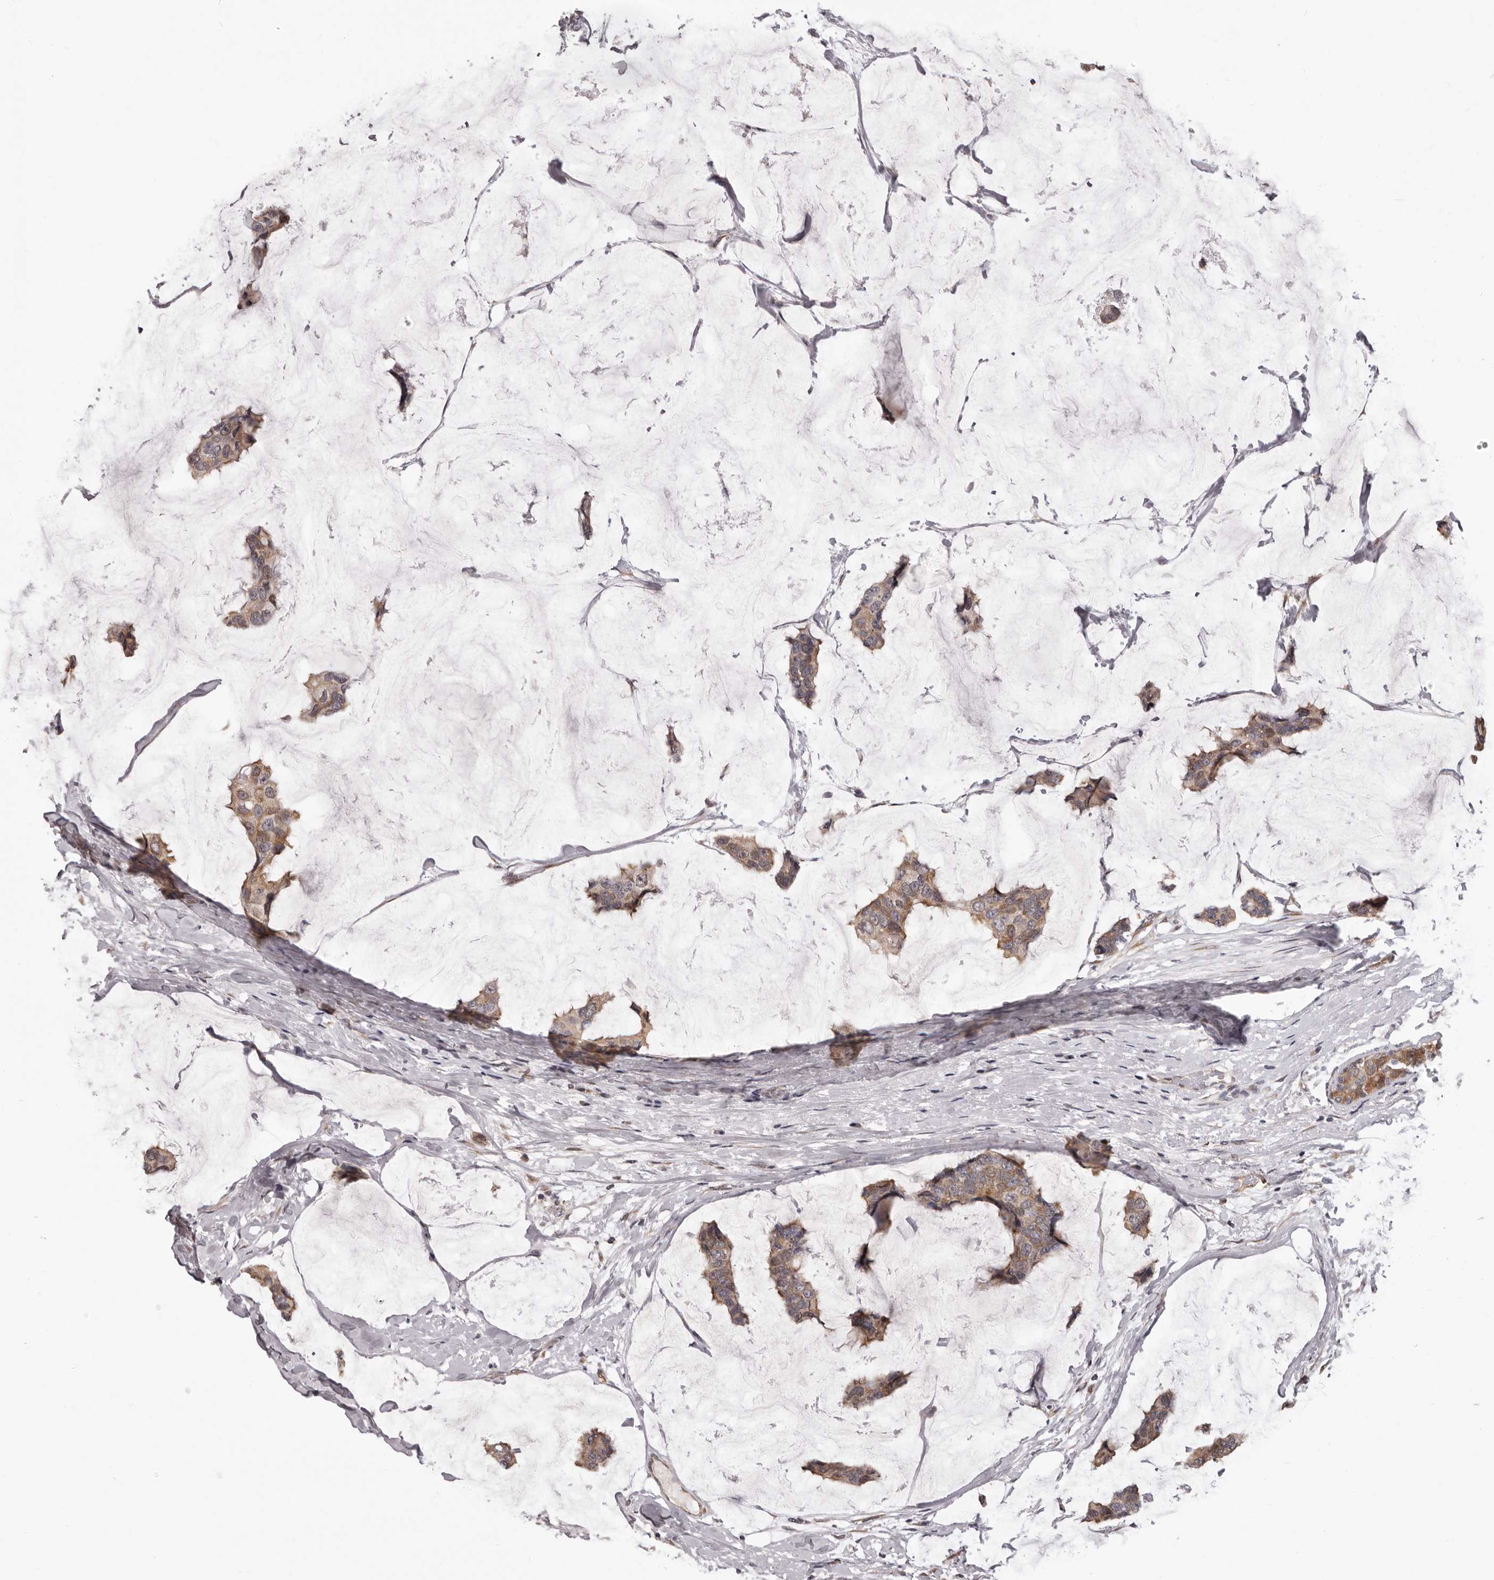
{"staining": {"intensity": "moderate", "quantity": ">75%", "location": "cytoplasmic/membranous,nuclear"}, "tissue": "breast cancer", "cell_type": "Tumor cells", "image_type": "cancer", "snomed": [{"axis": "morphology", "description": "Normal tissue, NOS"}, {"axis": "morphology", "description": "Duct carcinoma"}, {"axis": "topography", "description": "Breast"}], "caption": "A histopathology image showing moderate cytoplasmic/membranous and nuclear staining in approximately >75% of tumor cells in infiltrating ductal carcinoma (breast), as visualized by brown immunohistochemical staining.", "gene": "MED8", "patient": {"sex": "female", "age": 50}}